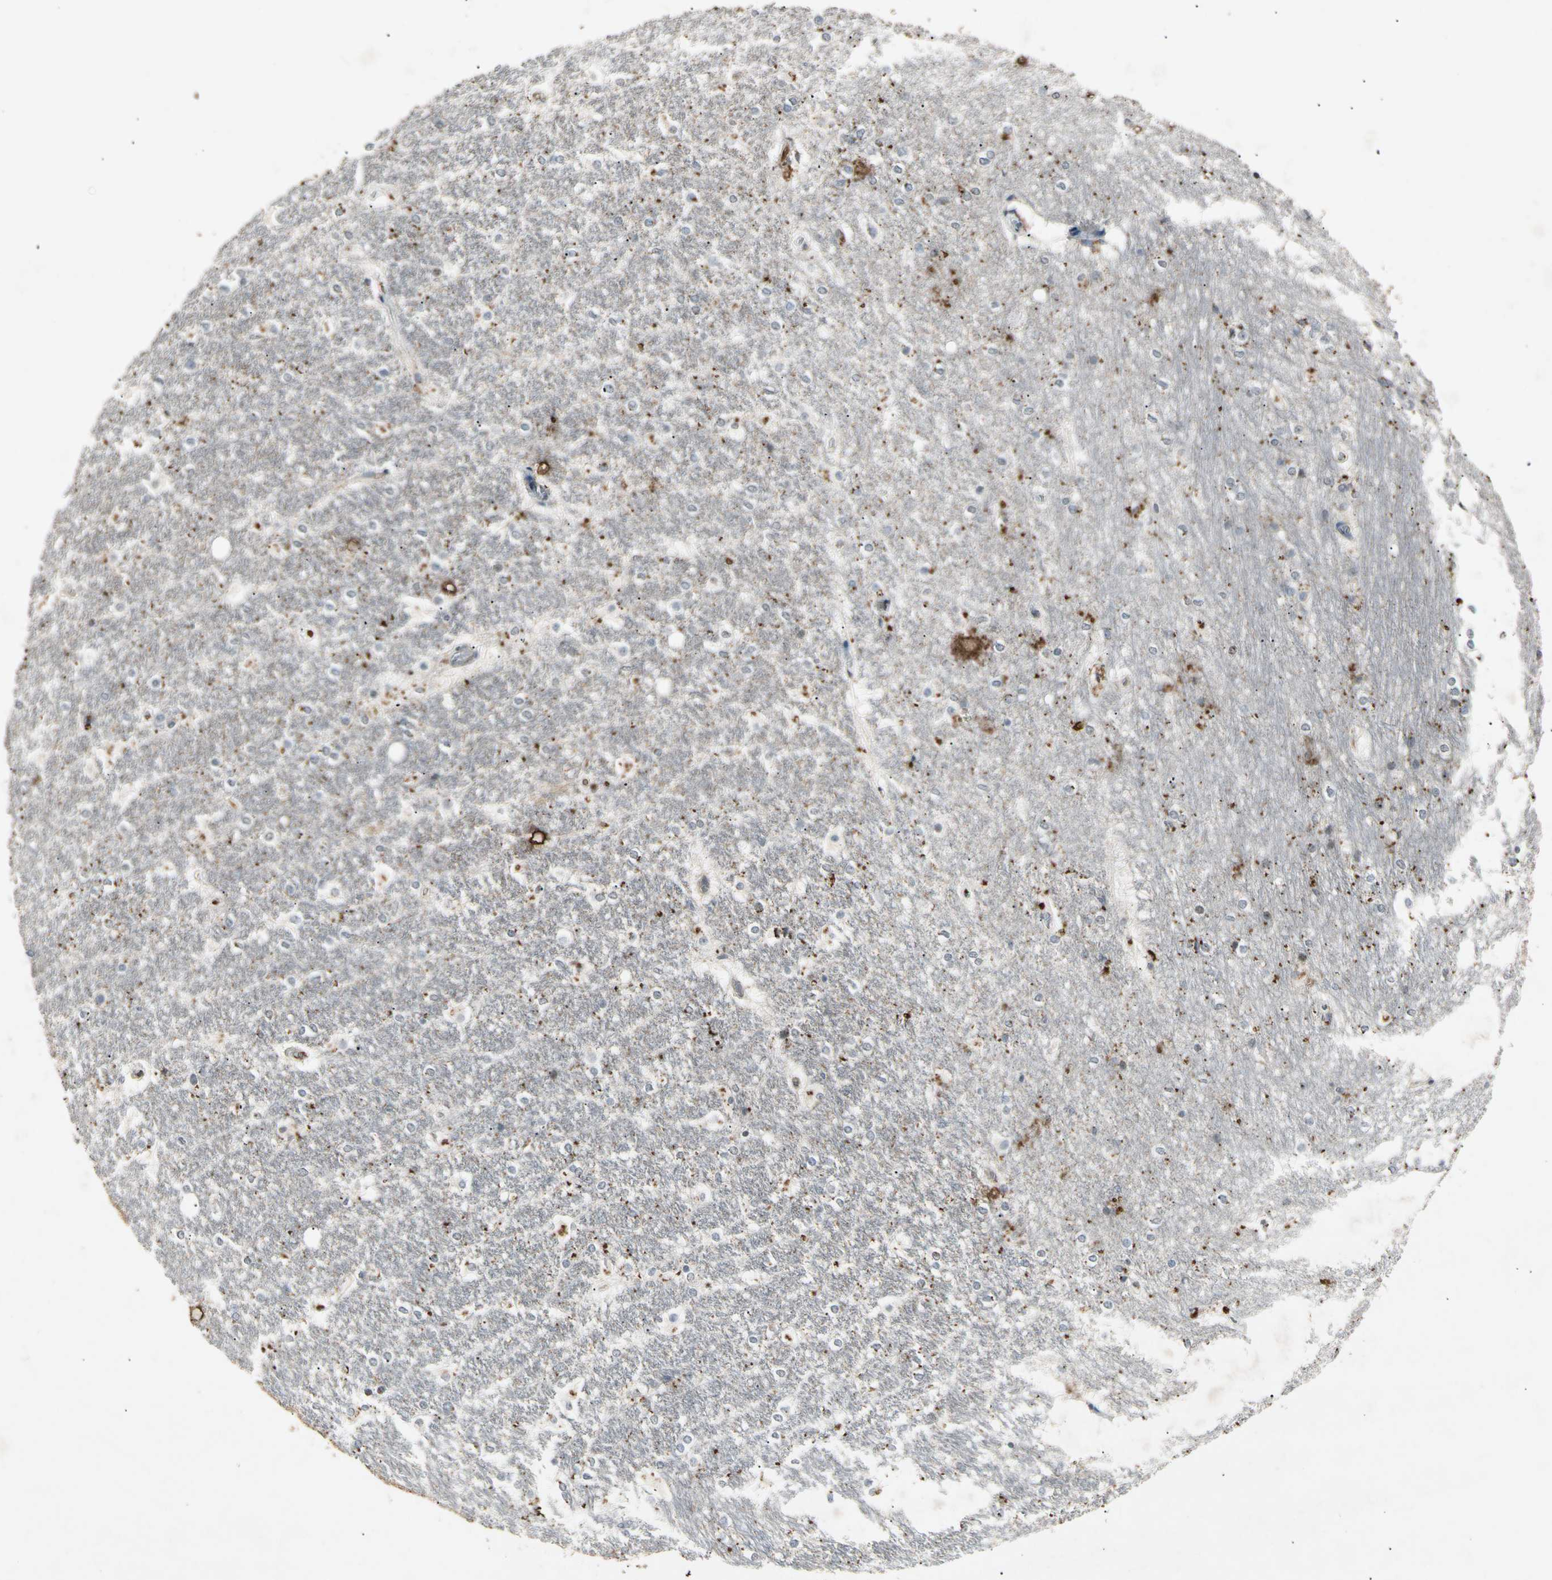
{"staining": {"intensity": "negative", "quantity": "none", "location": "none"}, "tissue": "hippocampus", "cell_type": "Glial cells", "image_type": "normal", "snomed": [{"axis": "morphology", "description": "Normal tissue, NOS"}, {"axis": "topography", "description": "Hippocampus"}], "caption": "High magnification brightfield microscopy of unremarkable hippocampus stained with DAB (brown) and counterstained with hematoxylin (blue): glial cells show no significant positivity.", "gene": "CP", "patient": {"sex": "female", "age": 19}}